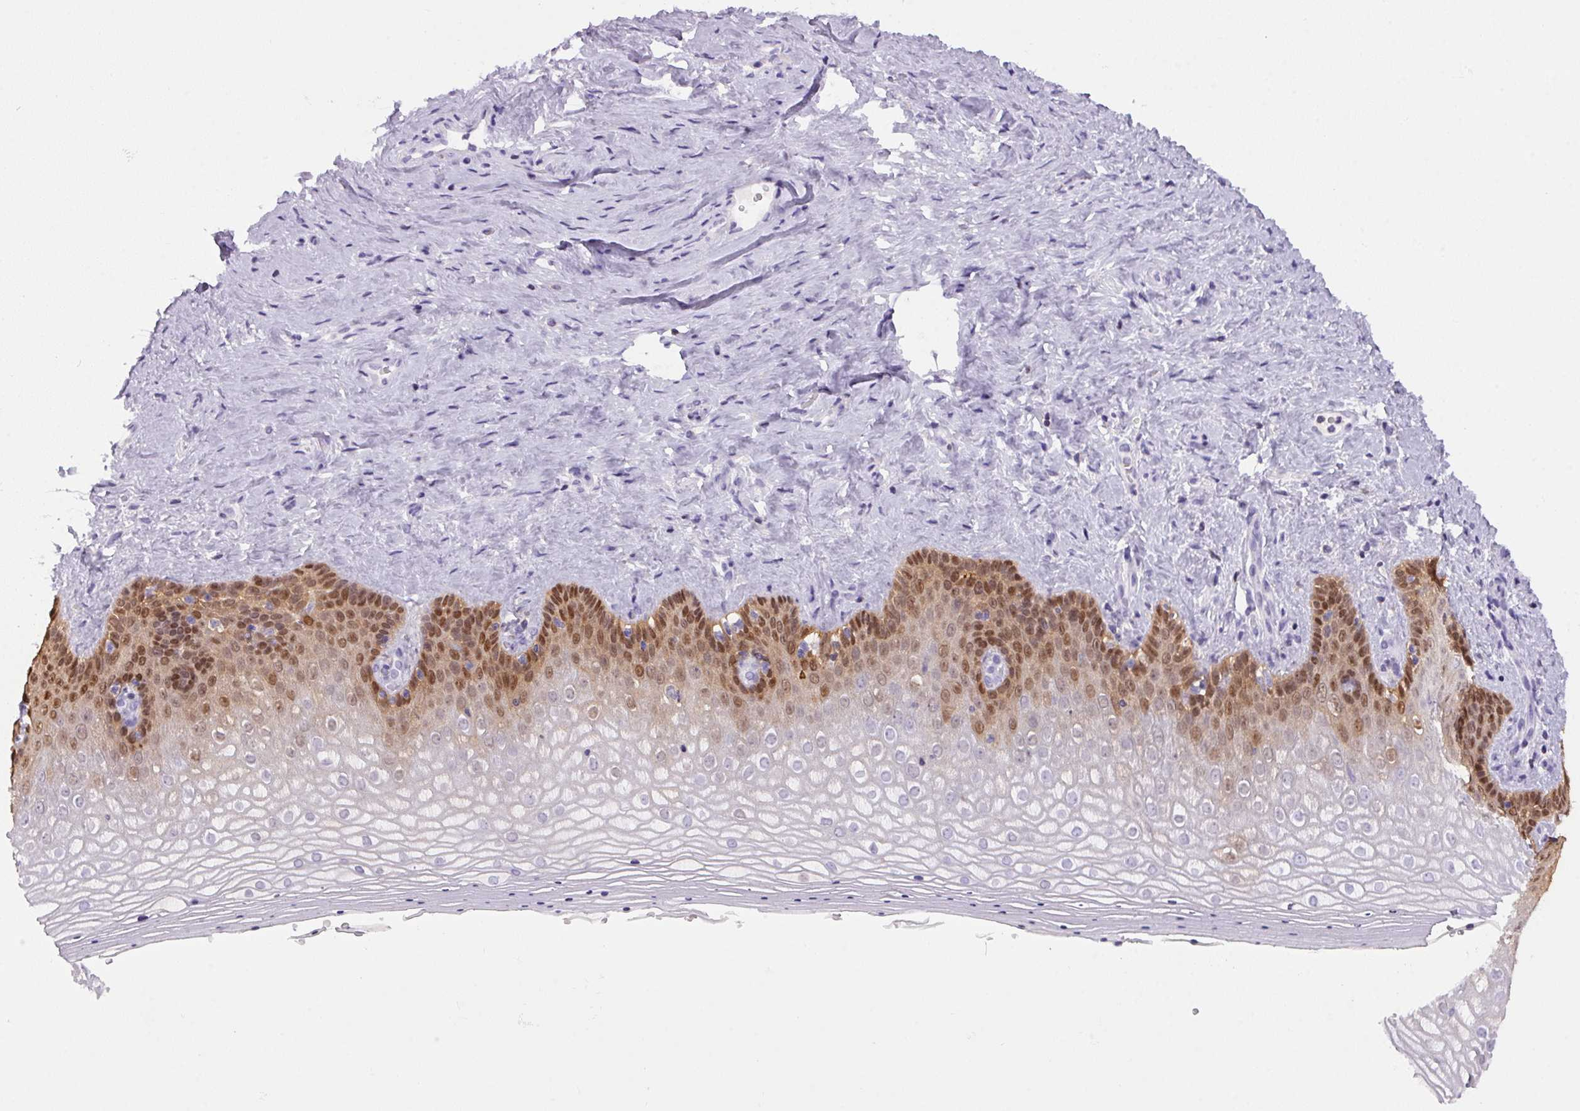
{"staining": {"intensity": "moderate", "quantity": "25%-75%", "location": "nuclear"}, "tissue": "vagina", "cell_type": "Squamous epithelial cells", "image_type": "normal", "snomed": [{"axis": "morphology", "description": "Normal tissue, NOS"}, {"axis": "topography", "description": "Vagina"}], "caption": "IHC micrograph of unremarkable vagina stained for a protein (brown), which reveals medium levels of moderate nuclear staining in approximately 25%-75% of squamous epithelial cells.", "gene": "S100A2", "patient": {"sex": "female", "age": 42}}